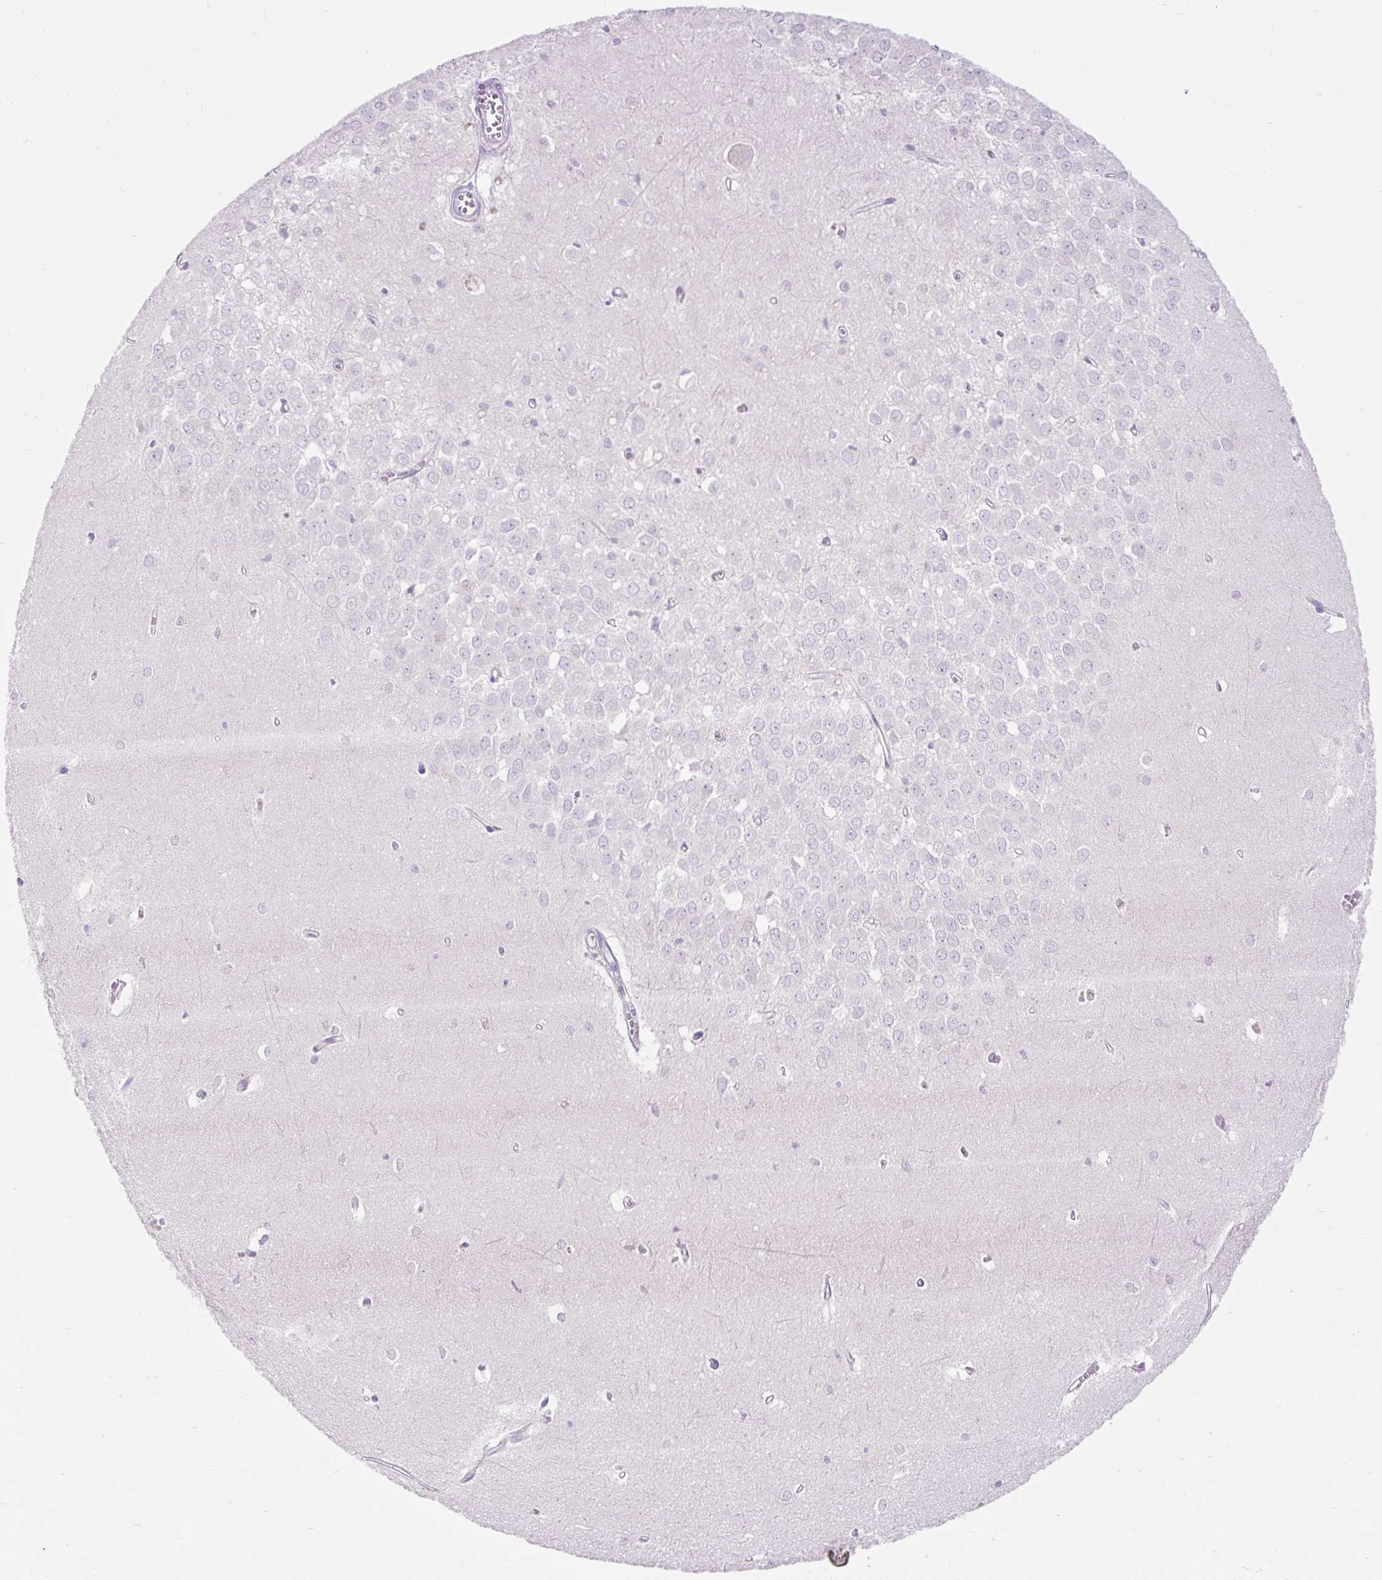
{"staining": {"intensity": "negative", "quantity": "none", "location": "none"}, "tissue": "hippocampus", "cell_type": "Glial cells", "image_type": "normal", "snomed": [{"axis": "morphology", "description": "Normal tissue, NOS"}, {"axis": "topography", "description": "Hippocampus"}], "caption": "Immunohistochemistry image of normal hippocampus: hippocampus stained with DAB demonstrates no significant protein expression in glial cells.", "gene": "SLC25A40", "patient": {"sex": "female", "age": 64}}